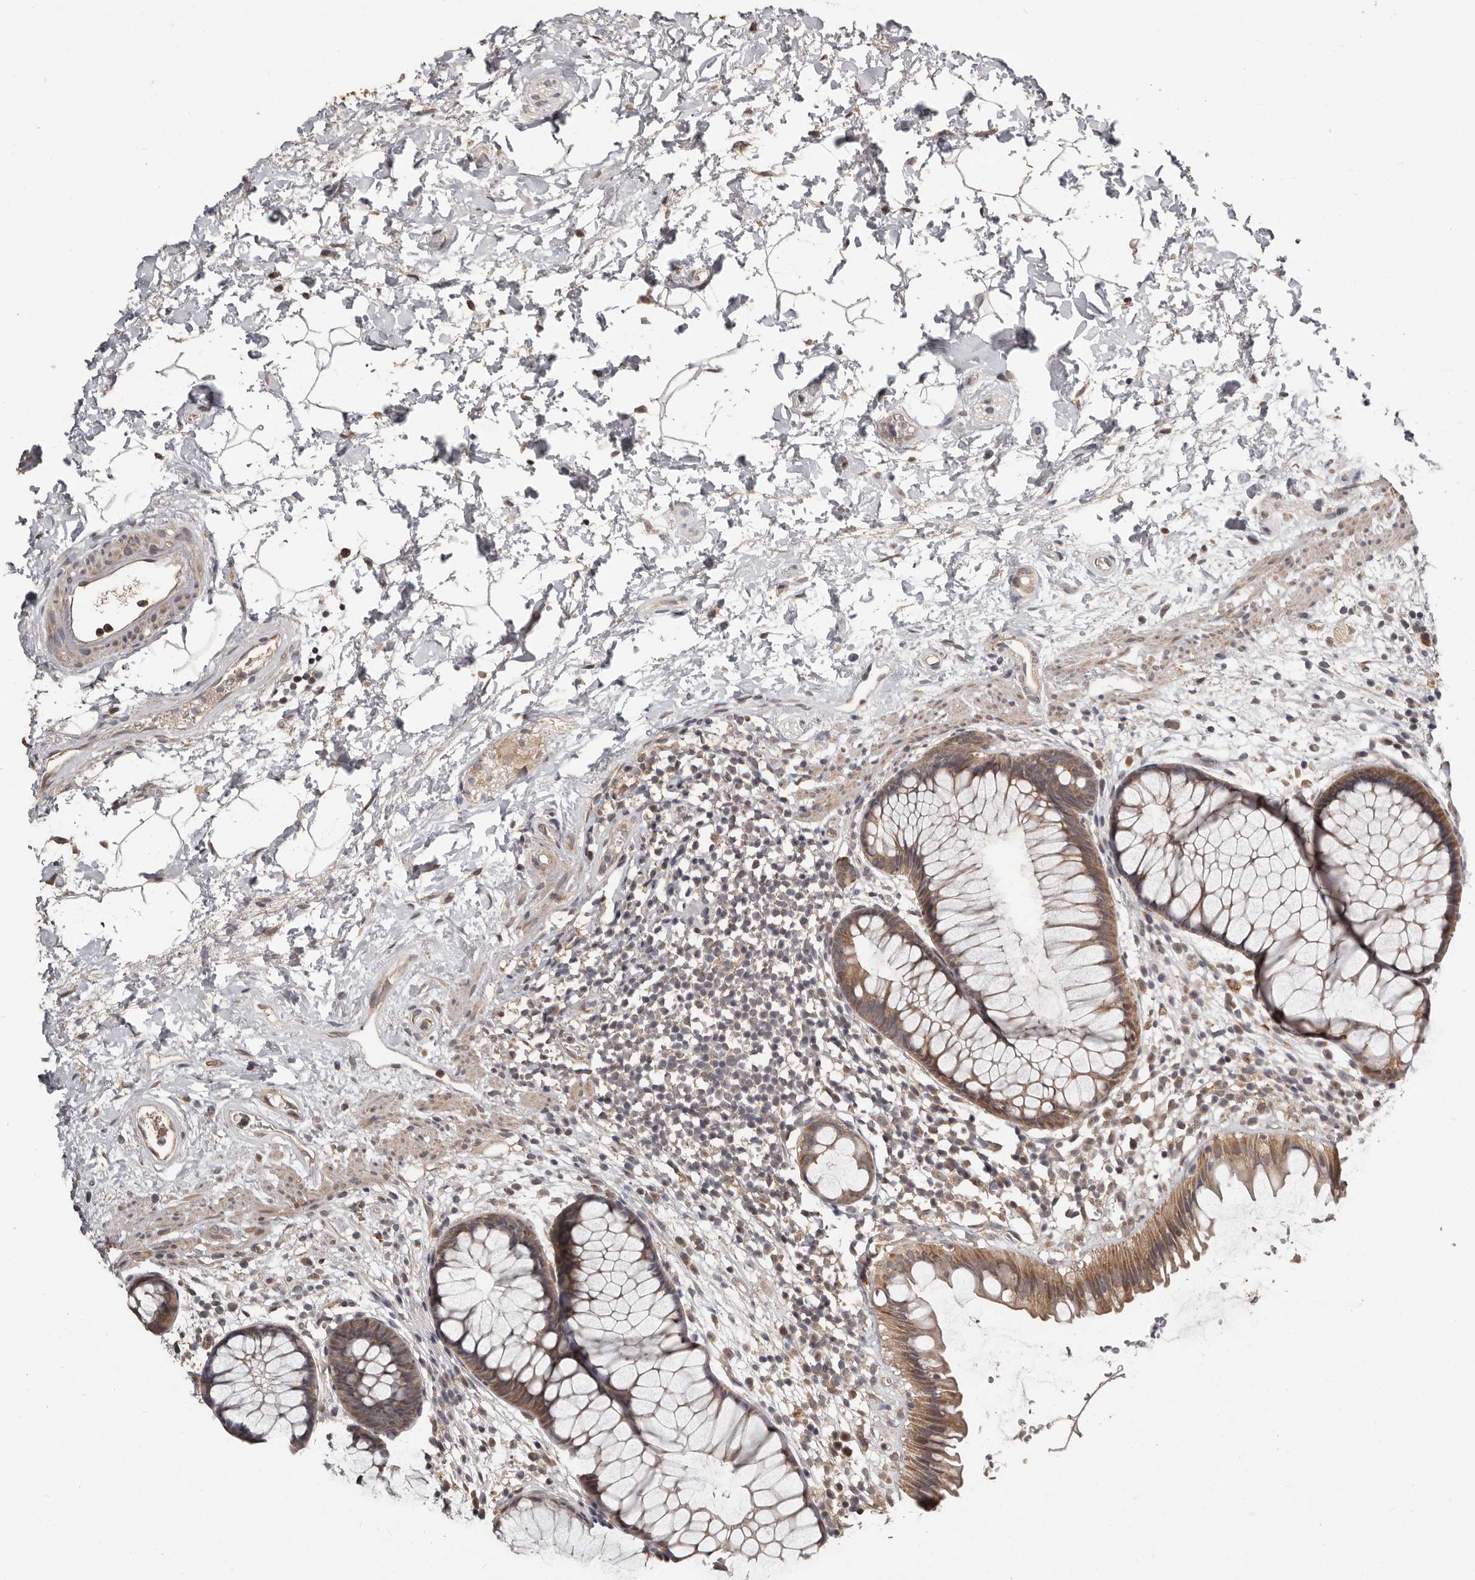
{"staining": {"intensity": "moderate", "quantity": ">75%", "location": "cytoplasmic/membranous"}, "tissue": "rectum", "cell_type": "Glandular cells", "image_type": "normal", "snomed": [{"axis": "morphology", "description": "Normal tissue, NOS"}, {"axis": "topography", "description": "Rectum"}], "caption": "The photomicrograph reveals immunohistochemical staining of unremarkable rectum. There is moderate cytoplasmic/membranous positivity is identified in about >75% of glandular cells.", "gene": "ZFP14", "patient": {"sex": "male", "age": 51}}